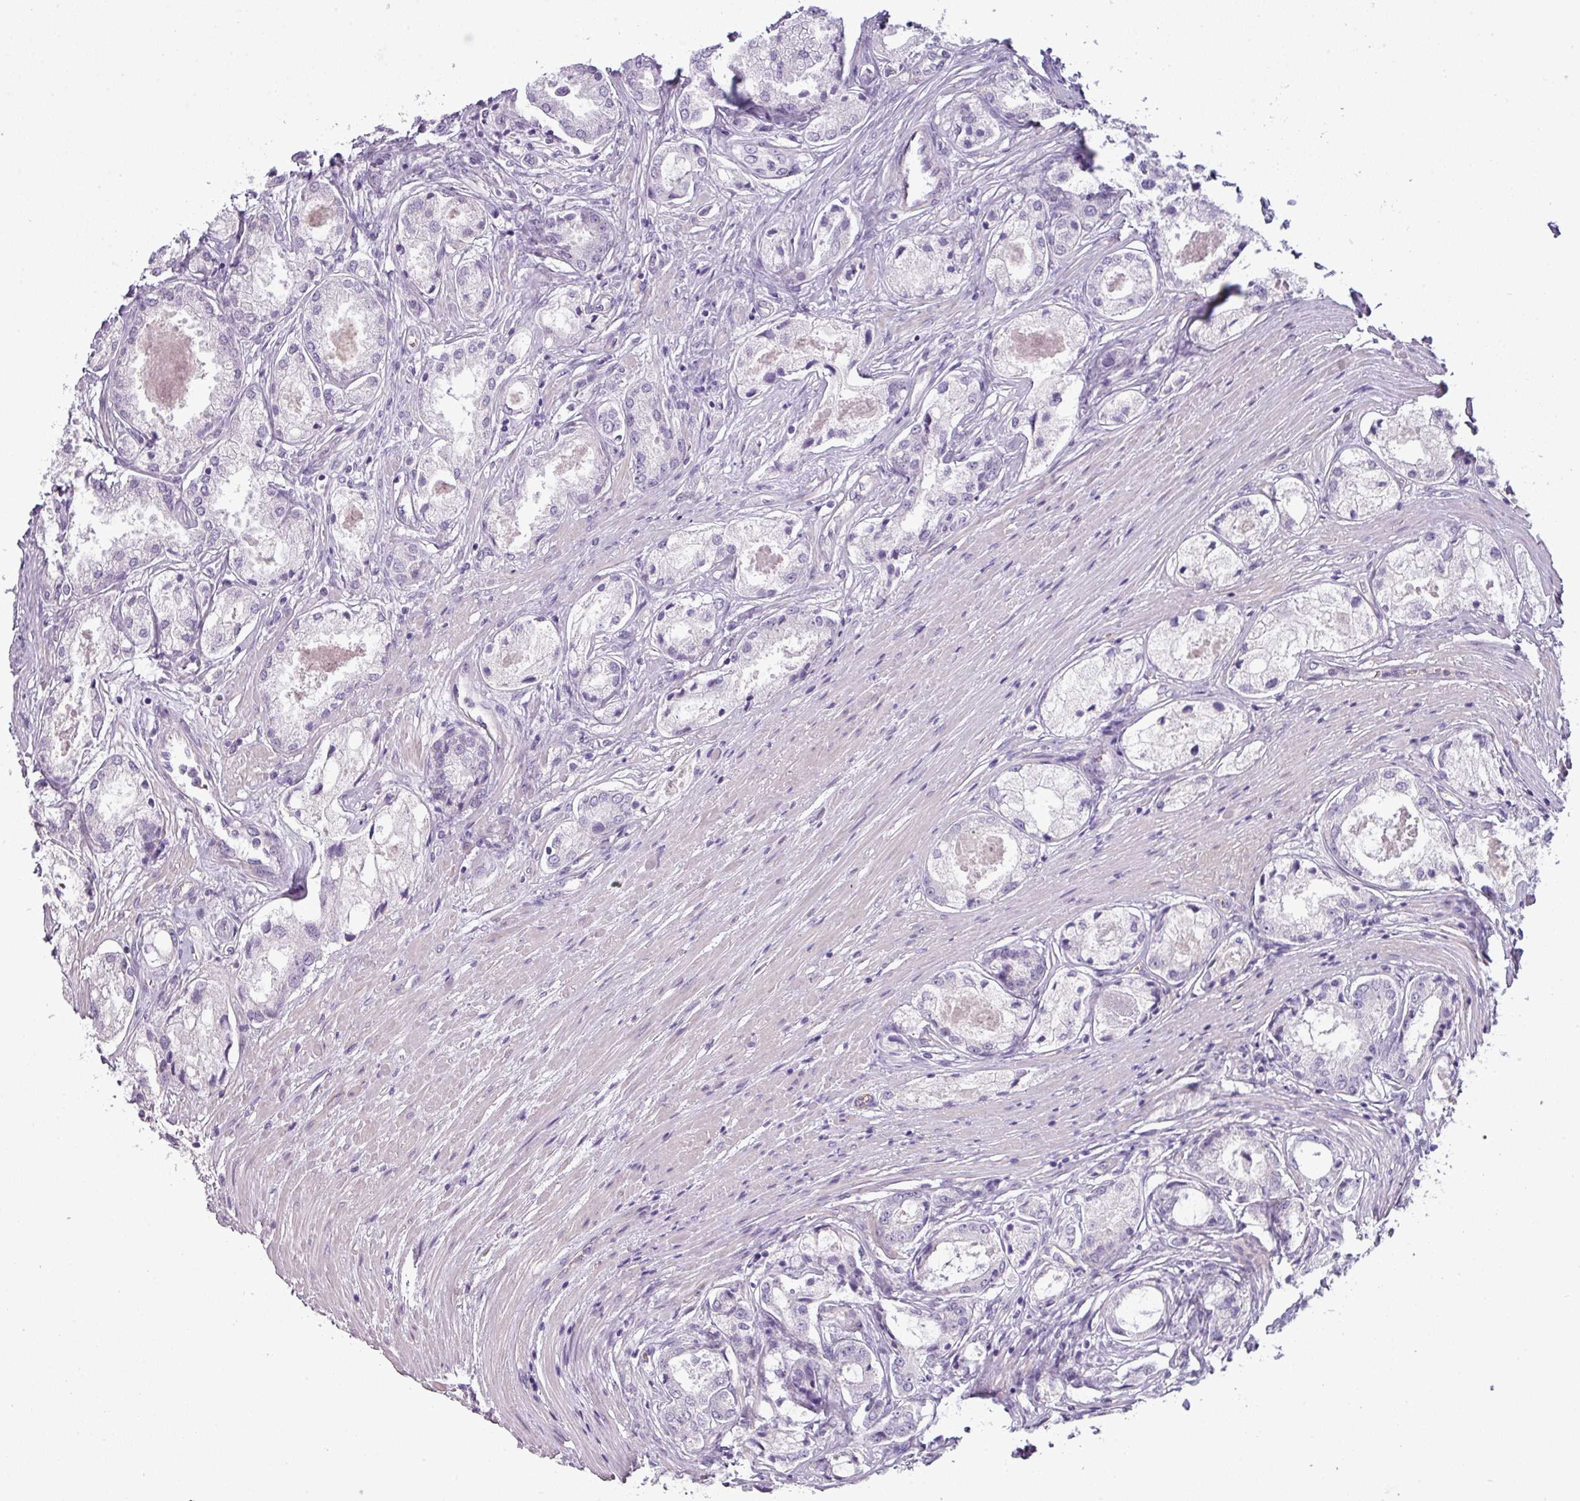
{"staining": {"intensity": "negative", "quantity": "none", "location": "none"}, "tissue": "prostate cancer", "cell_type": "Tumor cells", "image_type": "cancer", "snomed": [{"axis": "morphology", "description": "Adenocarcinoma, Low grade"}, {"axis": "topography", "description": "Prostate"}], "caption": "Tumor cells show no significant protein expression in prostate adenocarcinoma (low-grade).", "gene": "AREL1", "patient": {"sex": "male", "age": 68}}